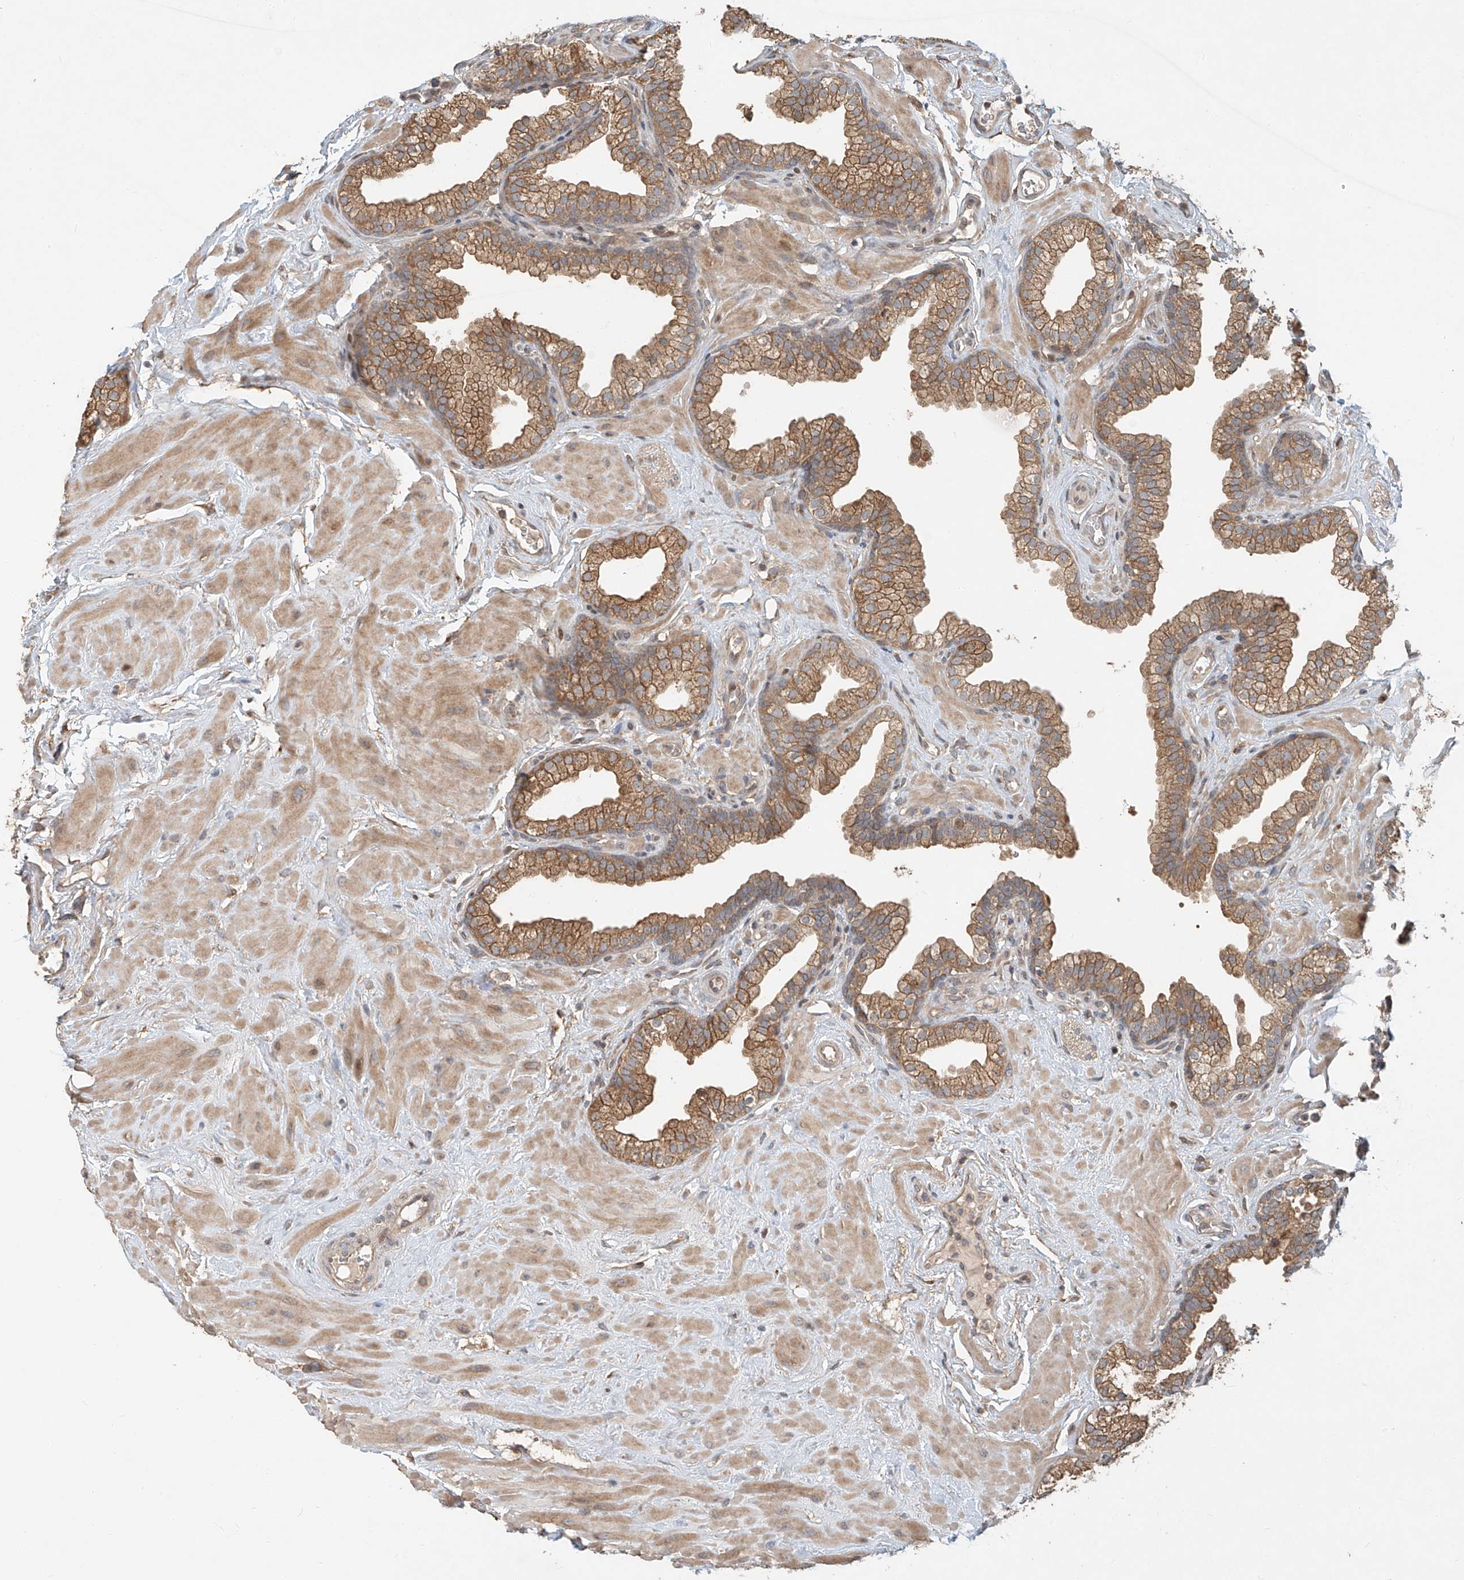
{"staining": {"intensity": "moderate", "quantity": ">75%", "location": "cytoplasmic/membranous"}, "tissue": "prostate", "cell_type": "Glandular cells", "image_type": "normal", "snomed": [{"axis": "morphology", "description": "Normal tissue, NOS"}, {"axis": "morphology", "description": "Urothelial carcinoma, Low grade"}, {"axis": "topography", "description": "Urinary bladder"}, {"axis": "topography", "description": "Prostate"}], "caption": "Protein analysis of benign prostate shows moderate cytoplasmic/membranous staining in about >75% of glandular cells. (DAB (3,3'-diaminobenzidine) IHC, brown staining for protein, blue staining for nuclei).", "gene": "TMEM61", "patient": {"sex": "male", "age": 60}}